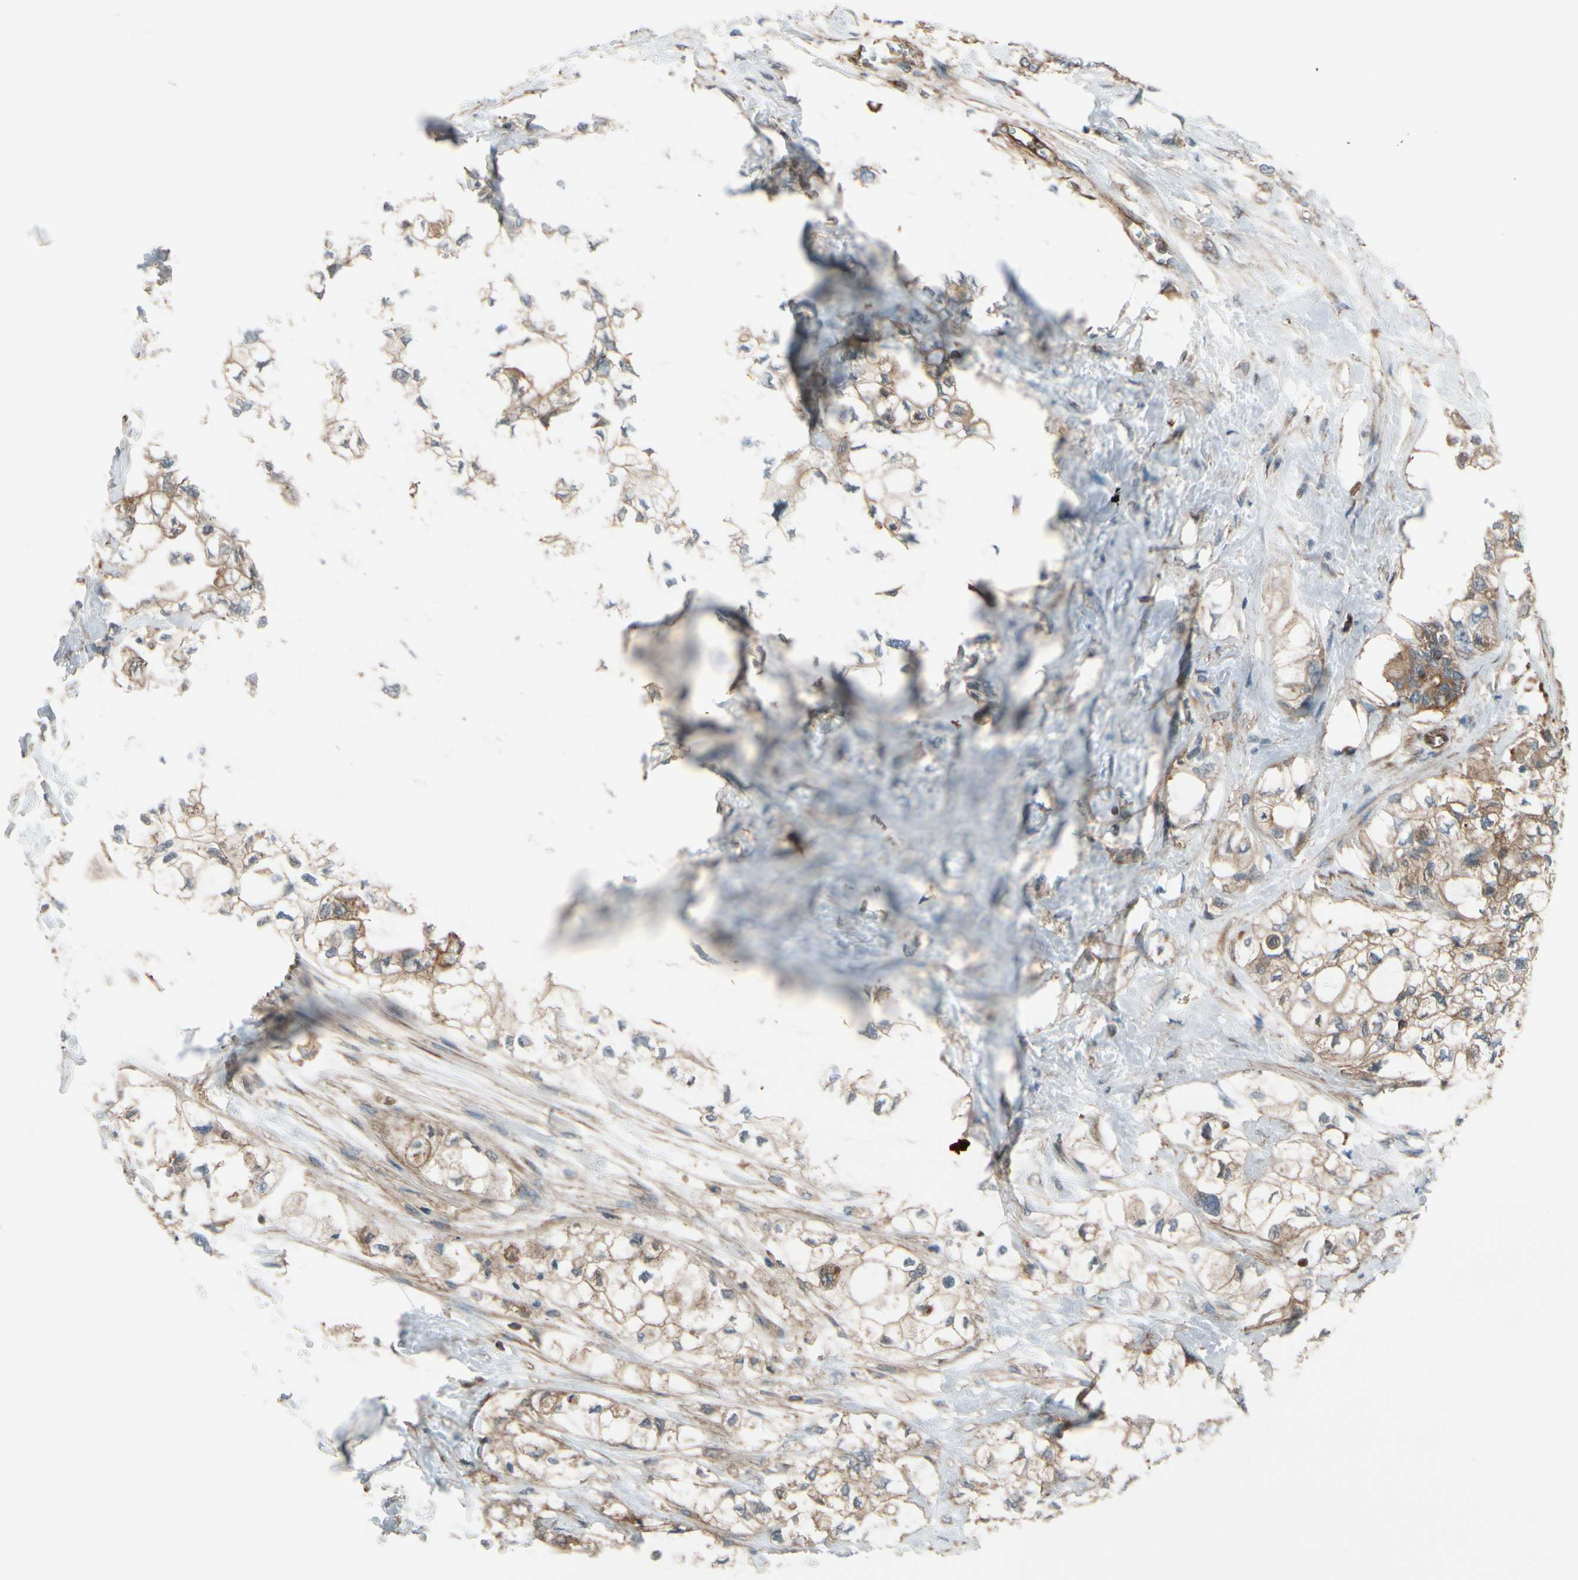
{"staining": {"intensity": "weak", "quantity": "25%-75%", "location": "cytoplasmic/membranous"}, "tissue": "pancreatic cancer", "cell_type": "Tumor cells", "image_type": "cancer", "snomed": [{"axis": "morphology", "description": "Adenocarcinoma, NOS"}, {"axis": "topography", "description": "Pancreas"}], "caption": "Adenocarcinoma (pancreatic) stained with a brown dye shows weak cytoplasmic/membranous positive positivity in about 25%-75% of tumor cells.", "gene": "EPS15", "patient": {"sex": "male", "age": 70}}